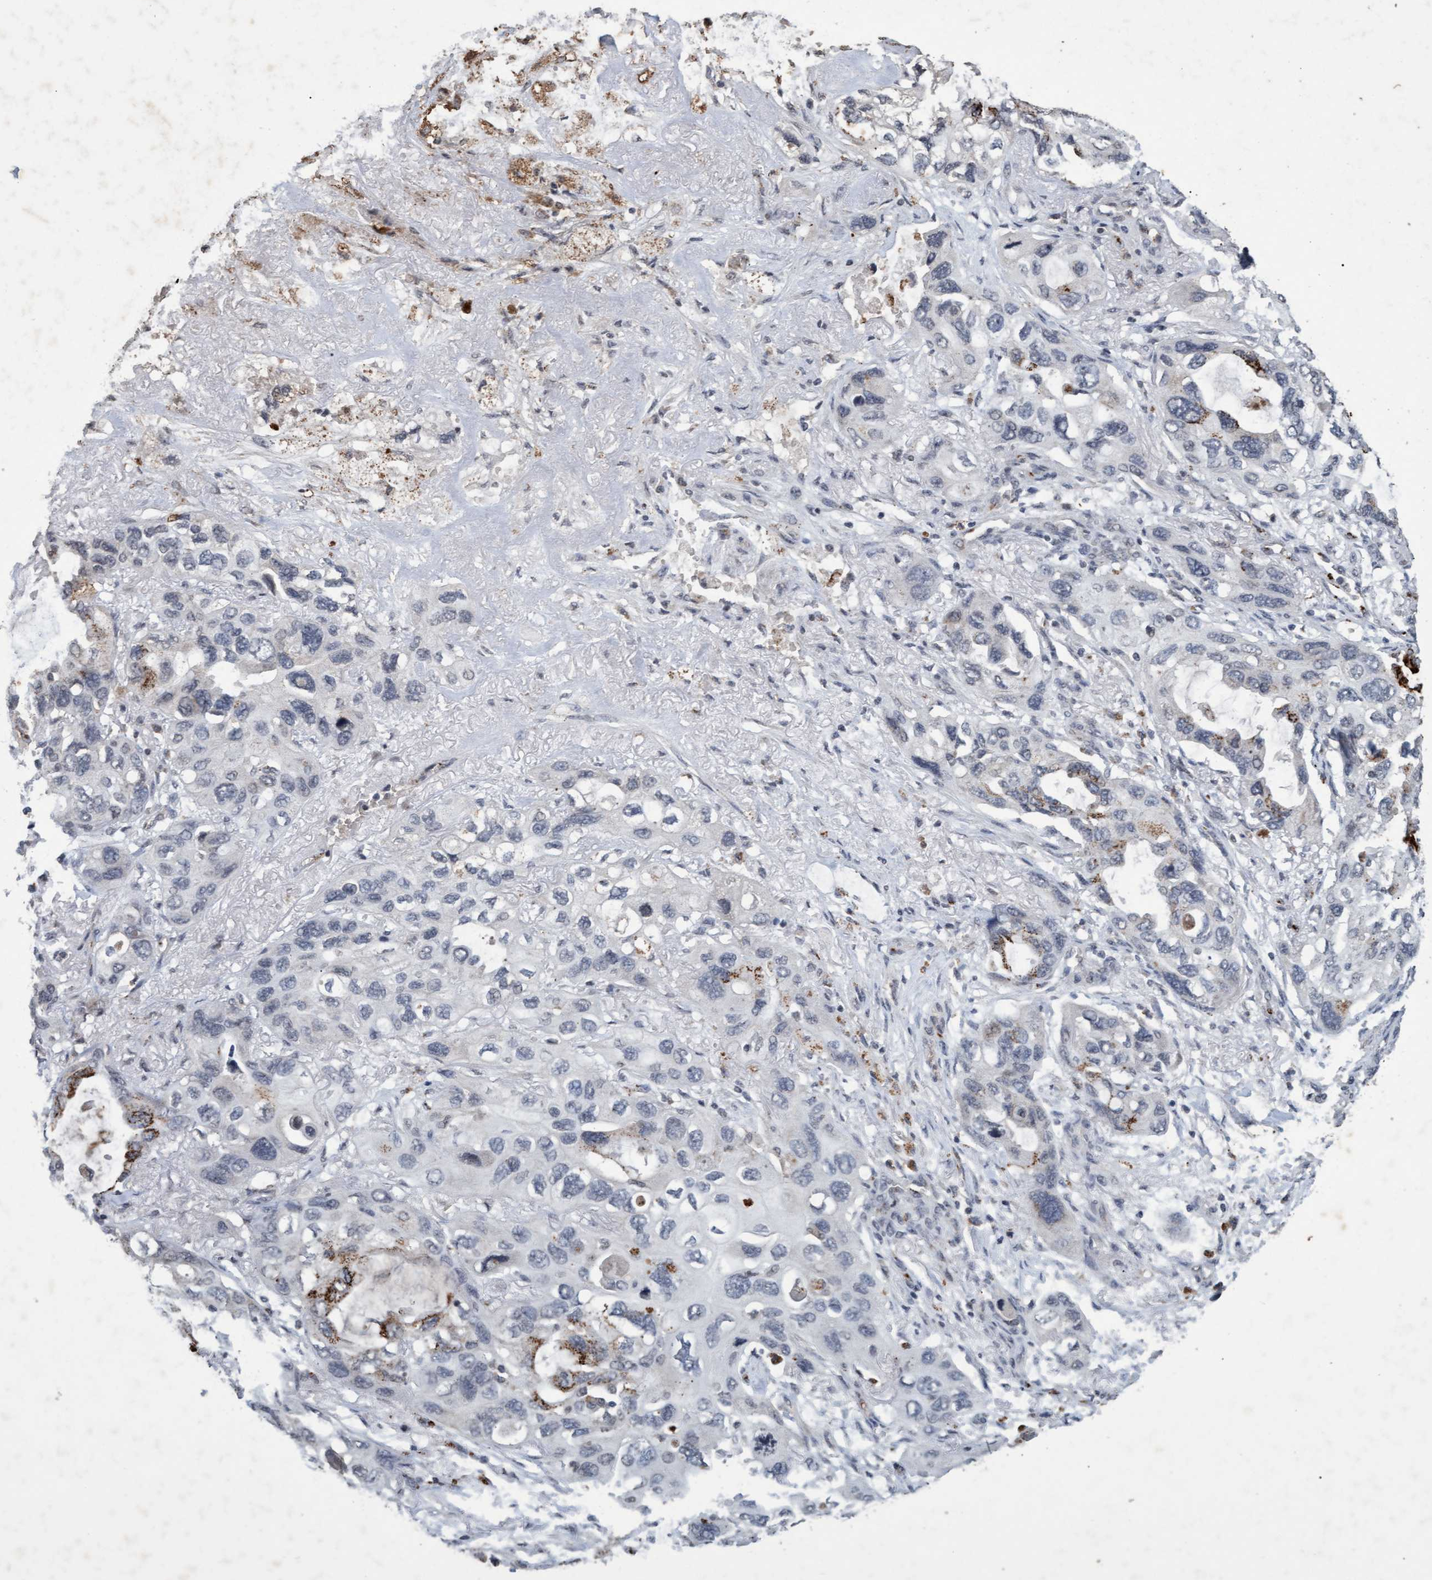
{"staining": {"intensity": "strong", "quantity": "<25%", "location": "cytoplasmic/membranous"}, "tissue": "lung cancer", "cell_type": "Tumor cells", "image_type": "cancer", "snomed": [{"axis": "morphology", "description": "Squamous cell carcinoma, NOS"}, {"axis": "topography", "description": "Lung"}], "caption": "This micrograph demonstrates IHC staining of squamous cell carcinoma (lung), with medium strong cytoplasmic/membranous positivity in approximately <25% of tumor cells.", "gene": "GALC", "patient": {"sex": "female", "age": 73}}